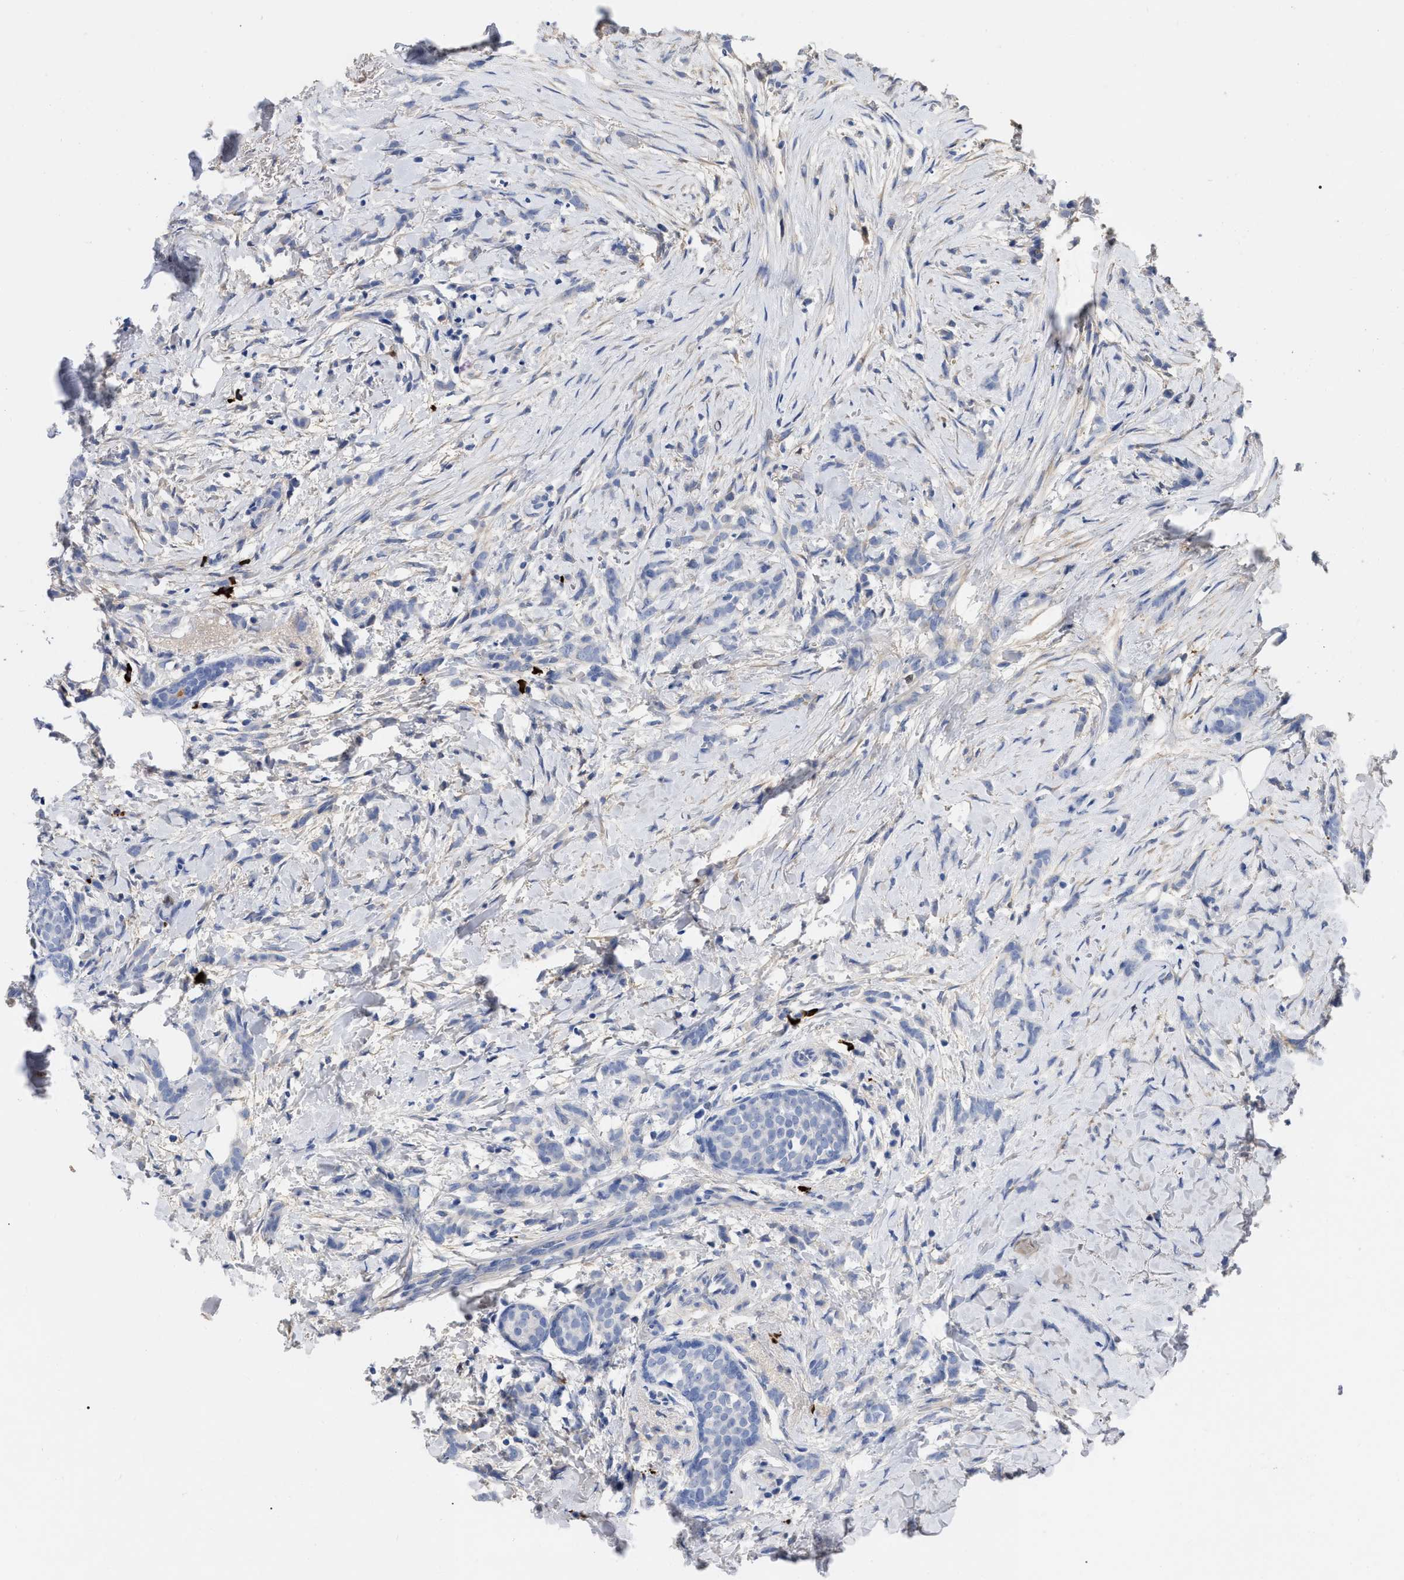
{"staining": {"intensity": "negative", "quantity": "none", "location": "none"}, "tissue": "breast cancer", "cell_type": "Tumor cells", "image_type": "cancer", "snomed": [{"axis": "morphology", "description": "Lobular carcinoma, in situ"}, {"axis": "morphology", "description": "Lobular carcinoma"}, {"axis": "topography", "description": "Breast"}], "caption": "This is an immunohistochemistry (IHC) image of breast cancer. There is no positivity in tumor cells.", "gene": "IGHV5-51", "patient": {"sex": "female", "age": 41}}